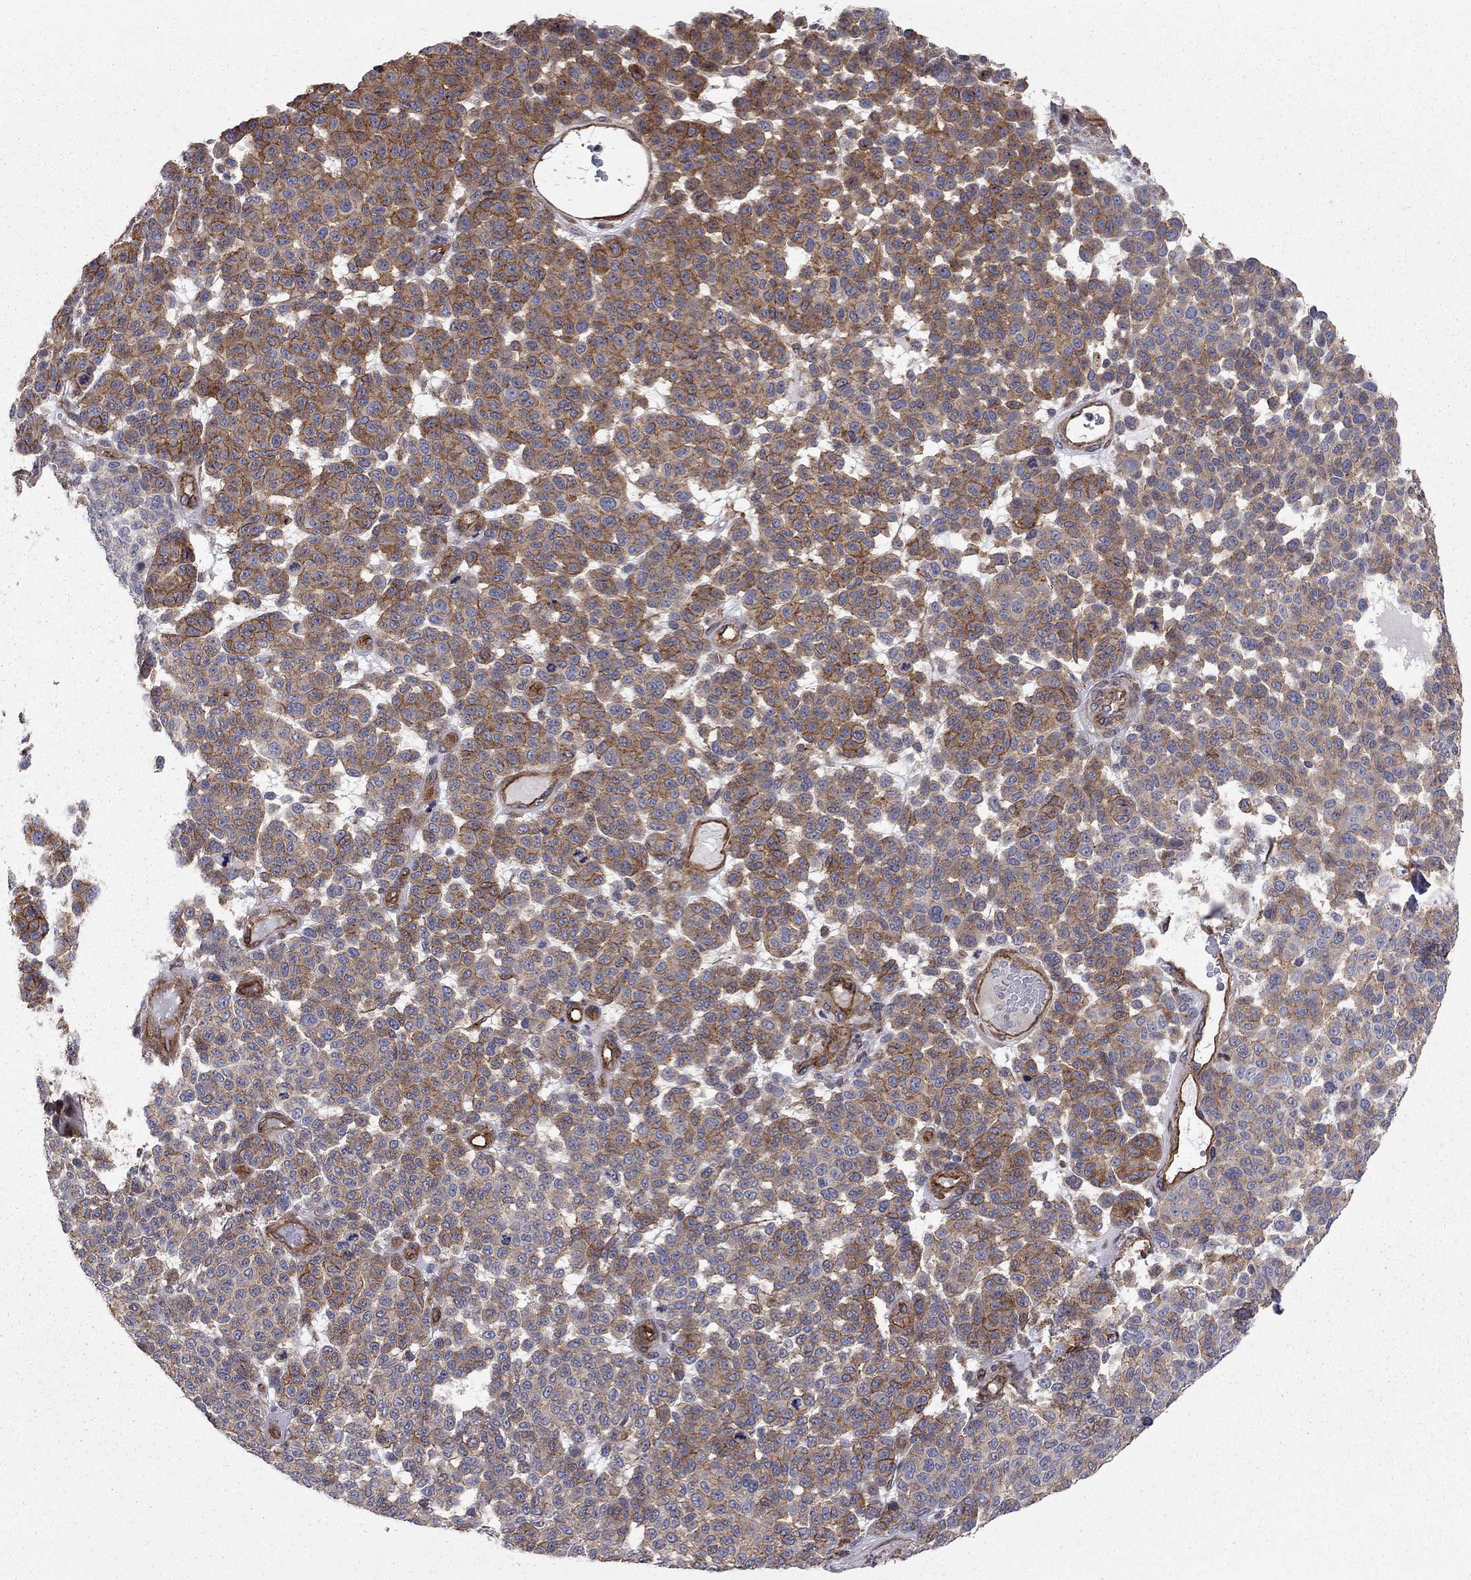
{"staining": {"intensity": "strong", "quantity": "25%-75%", "location": "cytoplasmic/membranous"}, "tissue": "melanoma", "cell_type": "Tumor cells", "image_type": "cancer", "snomed": [{"axis": "morphology", "description": "Malignant melanoma, NOS"}, {"axis": "topography", "description": "Skin"}], "caption": "A brown stain shows strong cytoplasmic/membranous positivity of a protein in human malignant melanoma tumor cells. Nuclei are stained in blue.", "gene": "RASEF", "patient": {"sex": "male", "age": 59}}